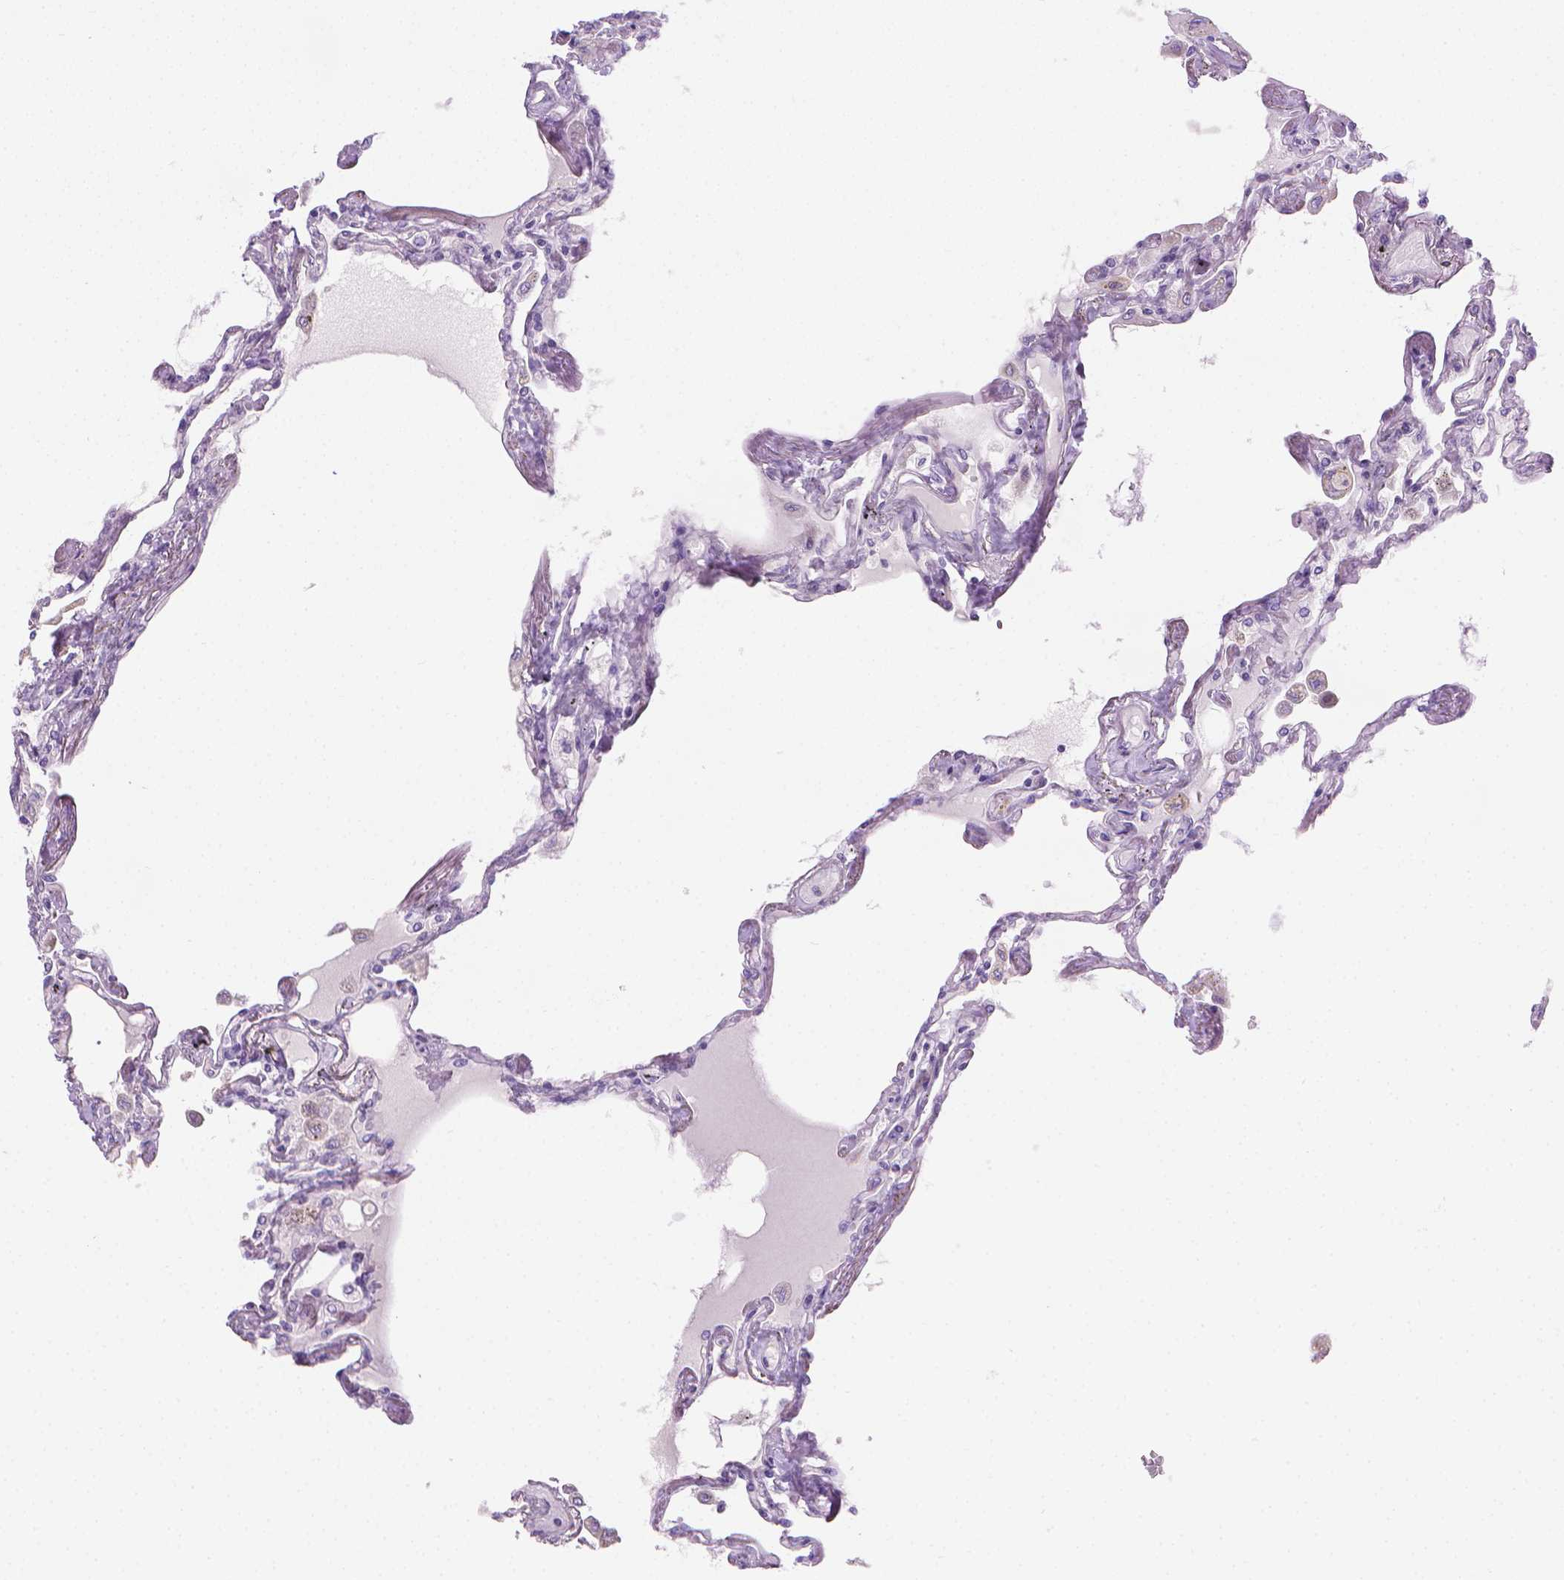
{"staining": {"intensity": "negative", "quantity": "none", "location": "none"}, "tissue": "lung", "cell_type": "Alveolar cells", "image_type": "normal", "snomed": [{"axis": "morphology", "description": "Normal tissue, NOS"}, {"axis": "morphology", "description": "Adenocarcinoma, NOS"}, {"axis": "topography", "description": "Cartilage tissue"}, {"axis": "topography", "description": "Lung"}], "caption": "The immunohistochemistry (IHC) micrograph has no significant positivity in alveolar cells of lung.", "gene": "GSDMA", "patient": {"sex": "female", "age": 67}}